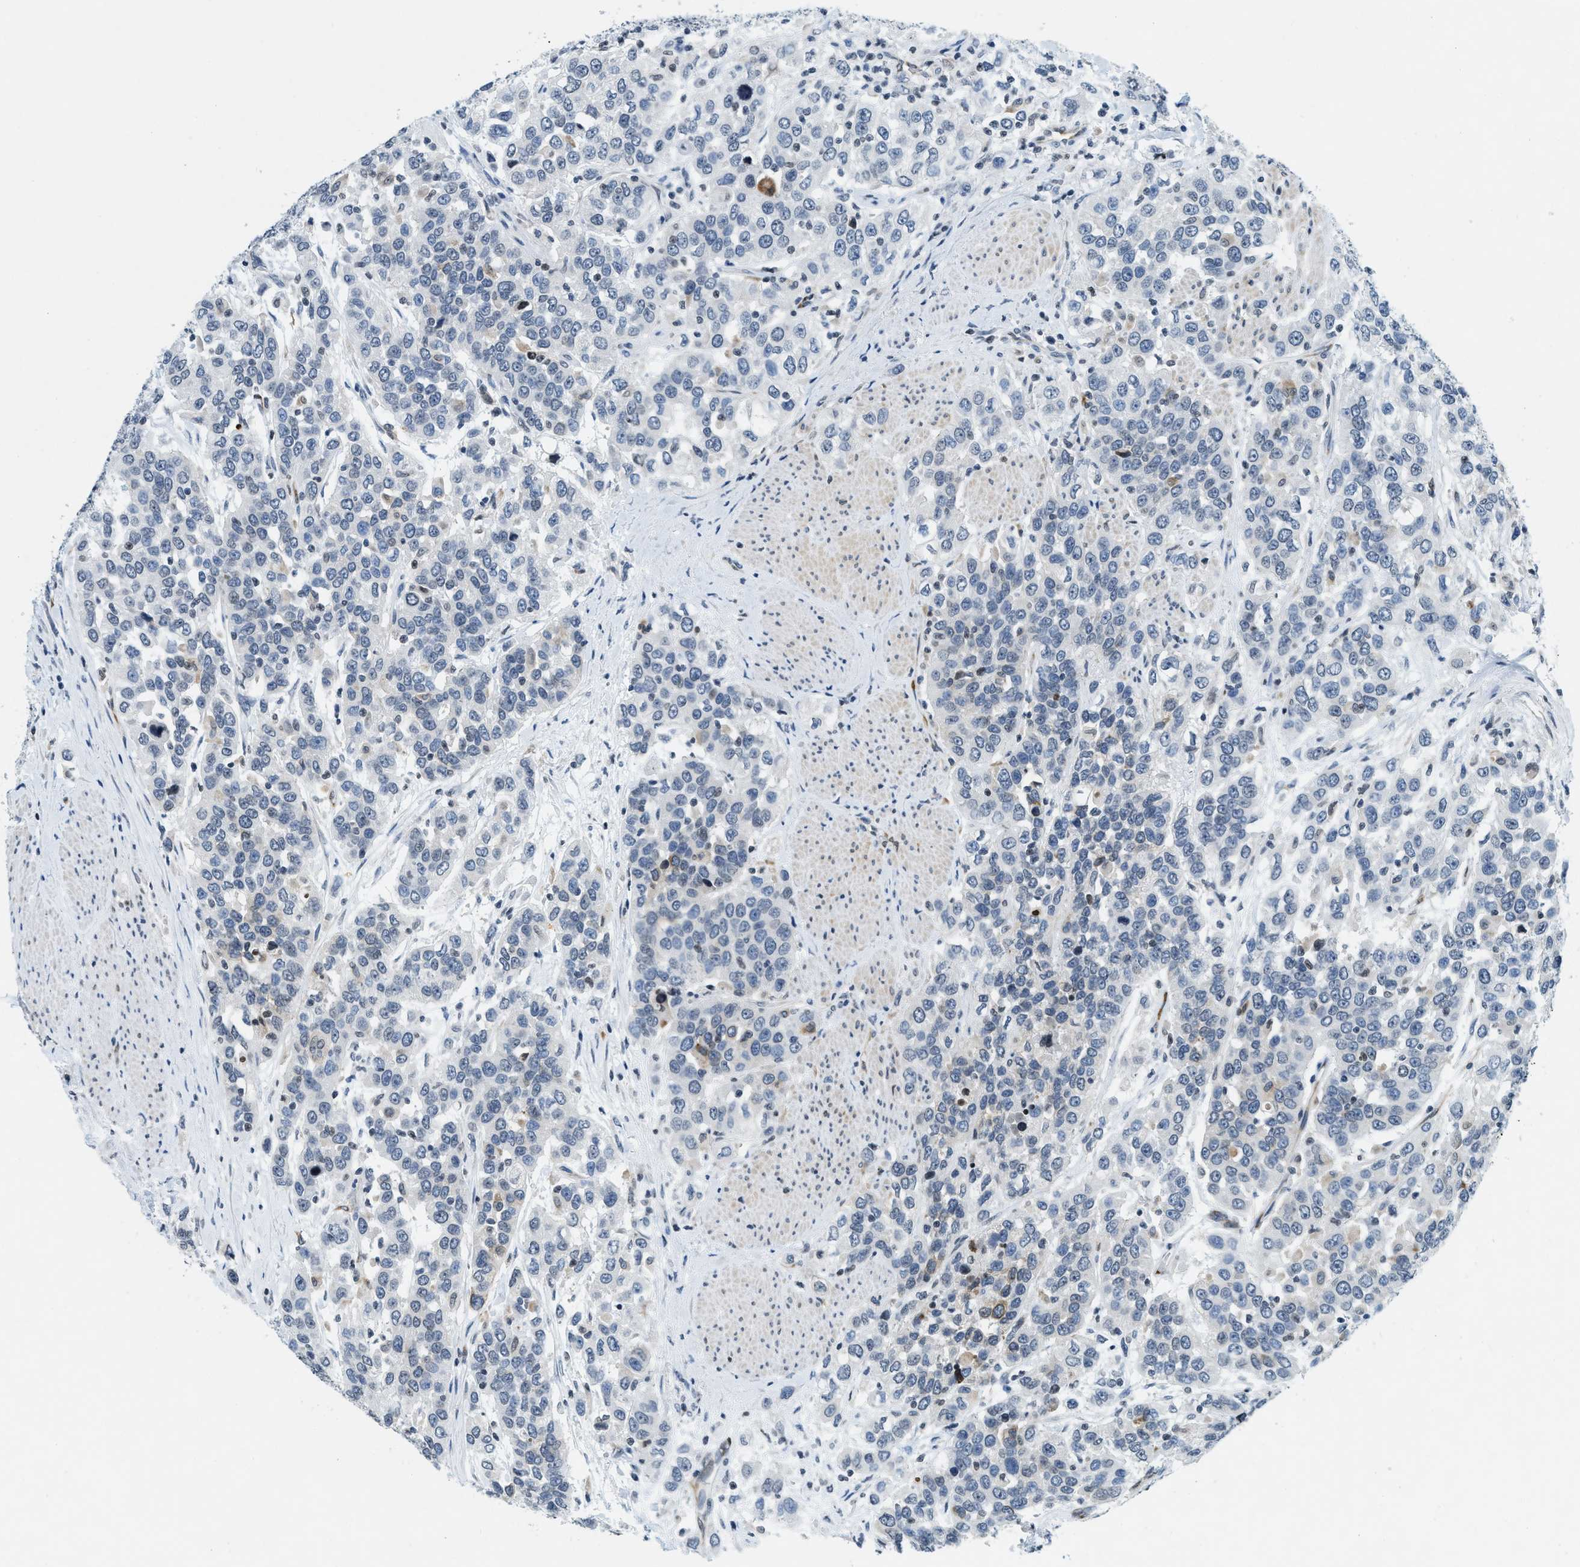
{"staining": {"intensity": "negative", "quantity": "none", "location": "none"}, "tissue": "urothelial cancer", "cell_type": "Tumor cells", "image_type": "cancer", "snomed": [{"axis": "morphology", "description": "Urothelial carcinoma, High grade"}, {"axis": "topography", "description": "Urinary bladder"}], "caption": "Human high-grade urothelial carcinoma stained for a protein using IHC exhibits no positivity in tumor cells.", "gene": "UVRAG", "patient": {"sex": "female", "age": 80}}